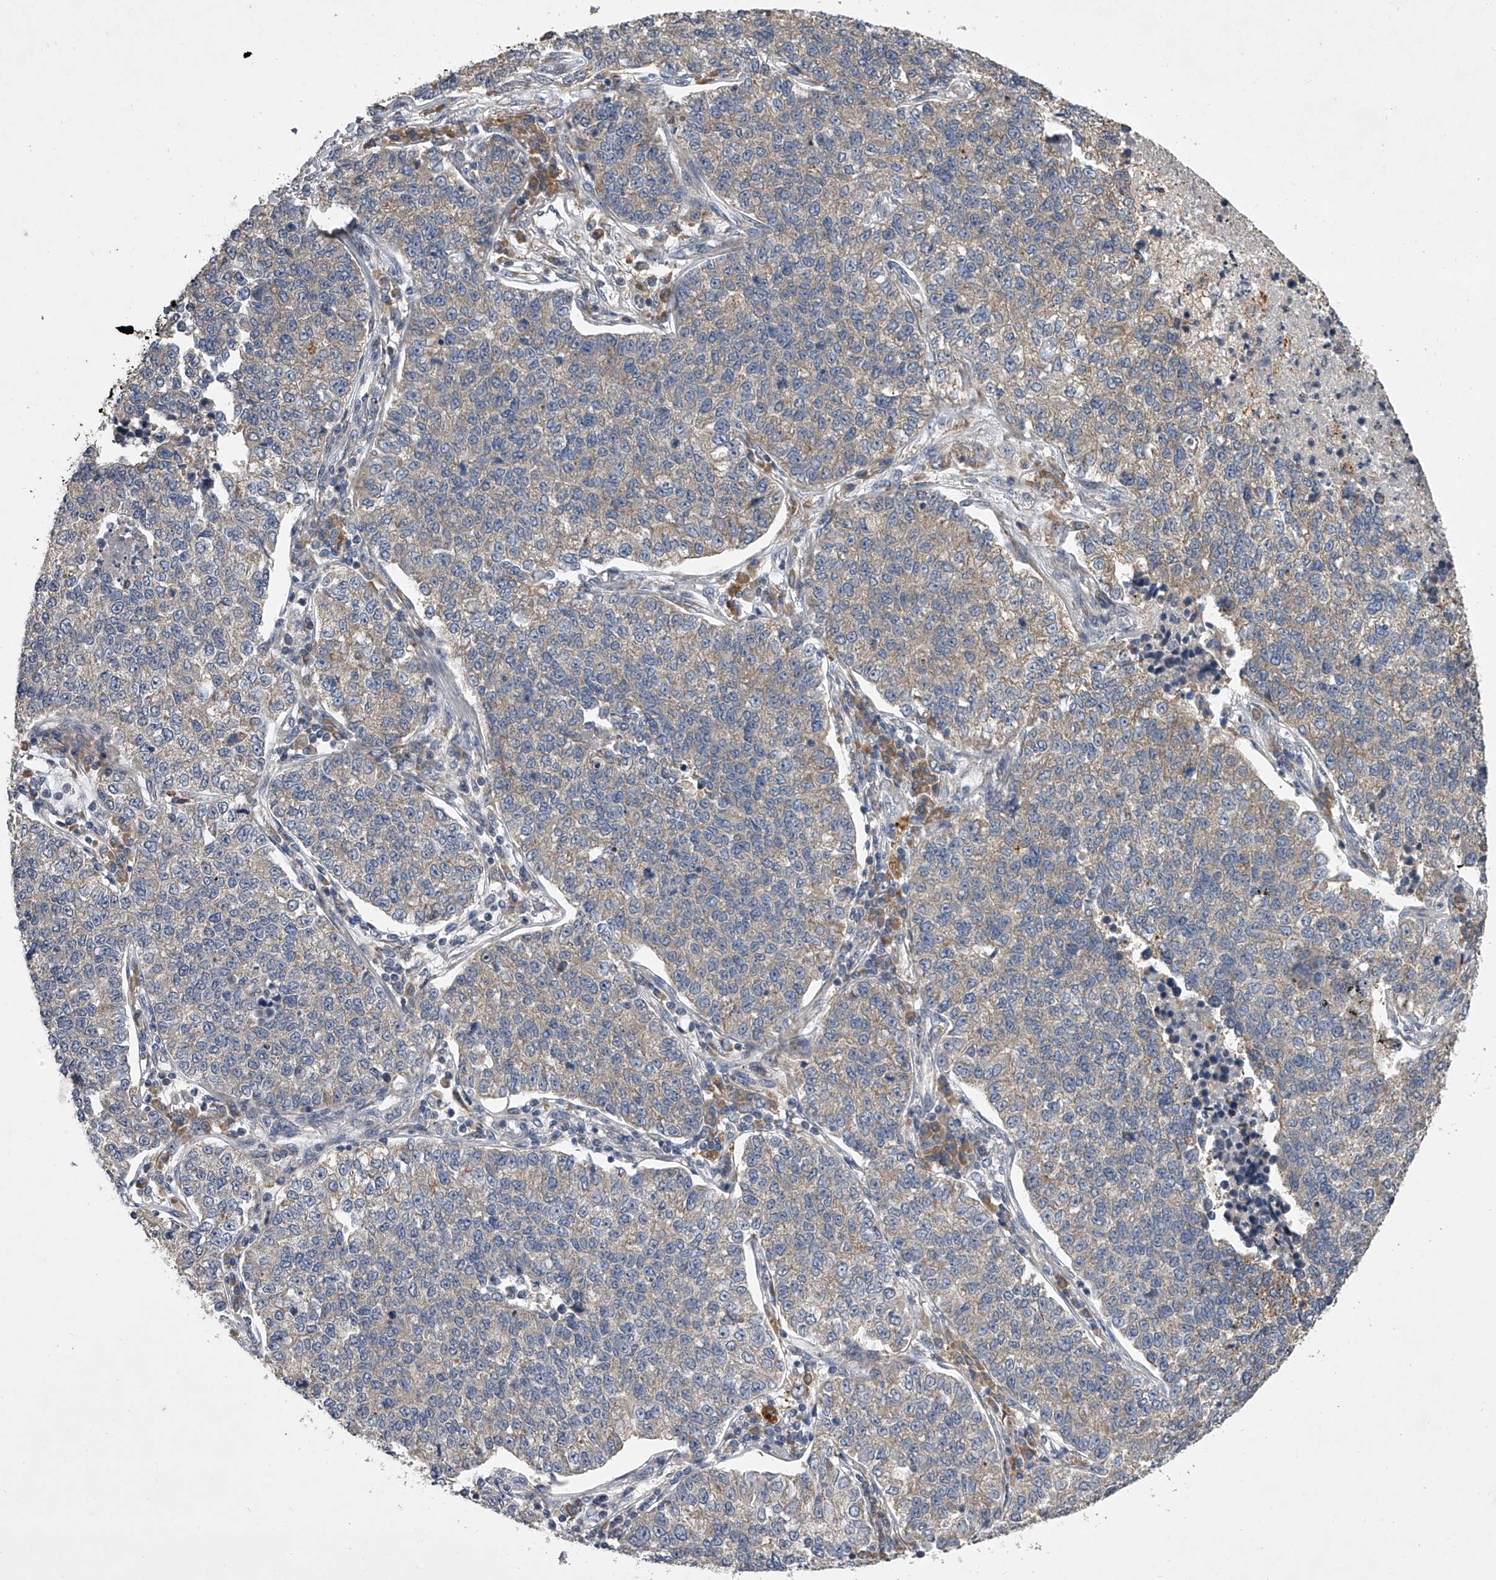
{"staining": {"intensity": "weak", "quantity": "25%-75%", "location": "cytoplasmic/membranous"}, "tissue": "lung cancer", "cell_type": "Tumor cells", "image_type": "cancer", "snomed": [{"axis": "morphology", "description": "Adenocarcinoma, NOS"}, {"axis": "topography", "description": "Lung"}], "caption": "About 25%-75% of tumor cells in lung cancer (adenocarcinoma) exhibit weak cytoplasmic/membranous protein expression as visualized by brown immunohistochemical staining.", "gene": "DOCK9", "patient": {"sex": "male", "age": 49}}